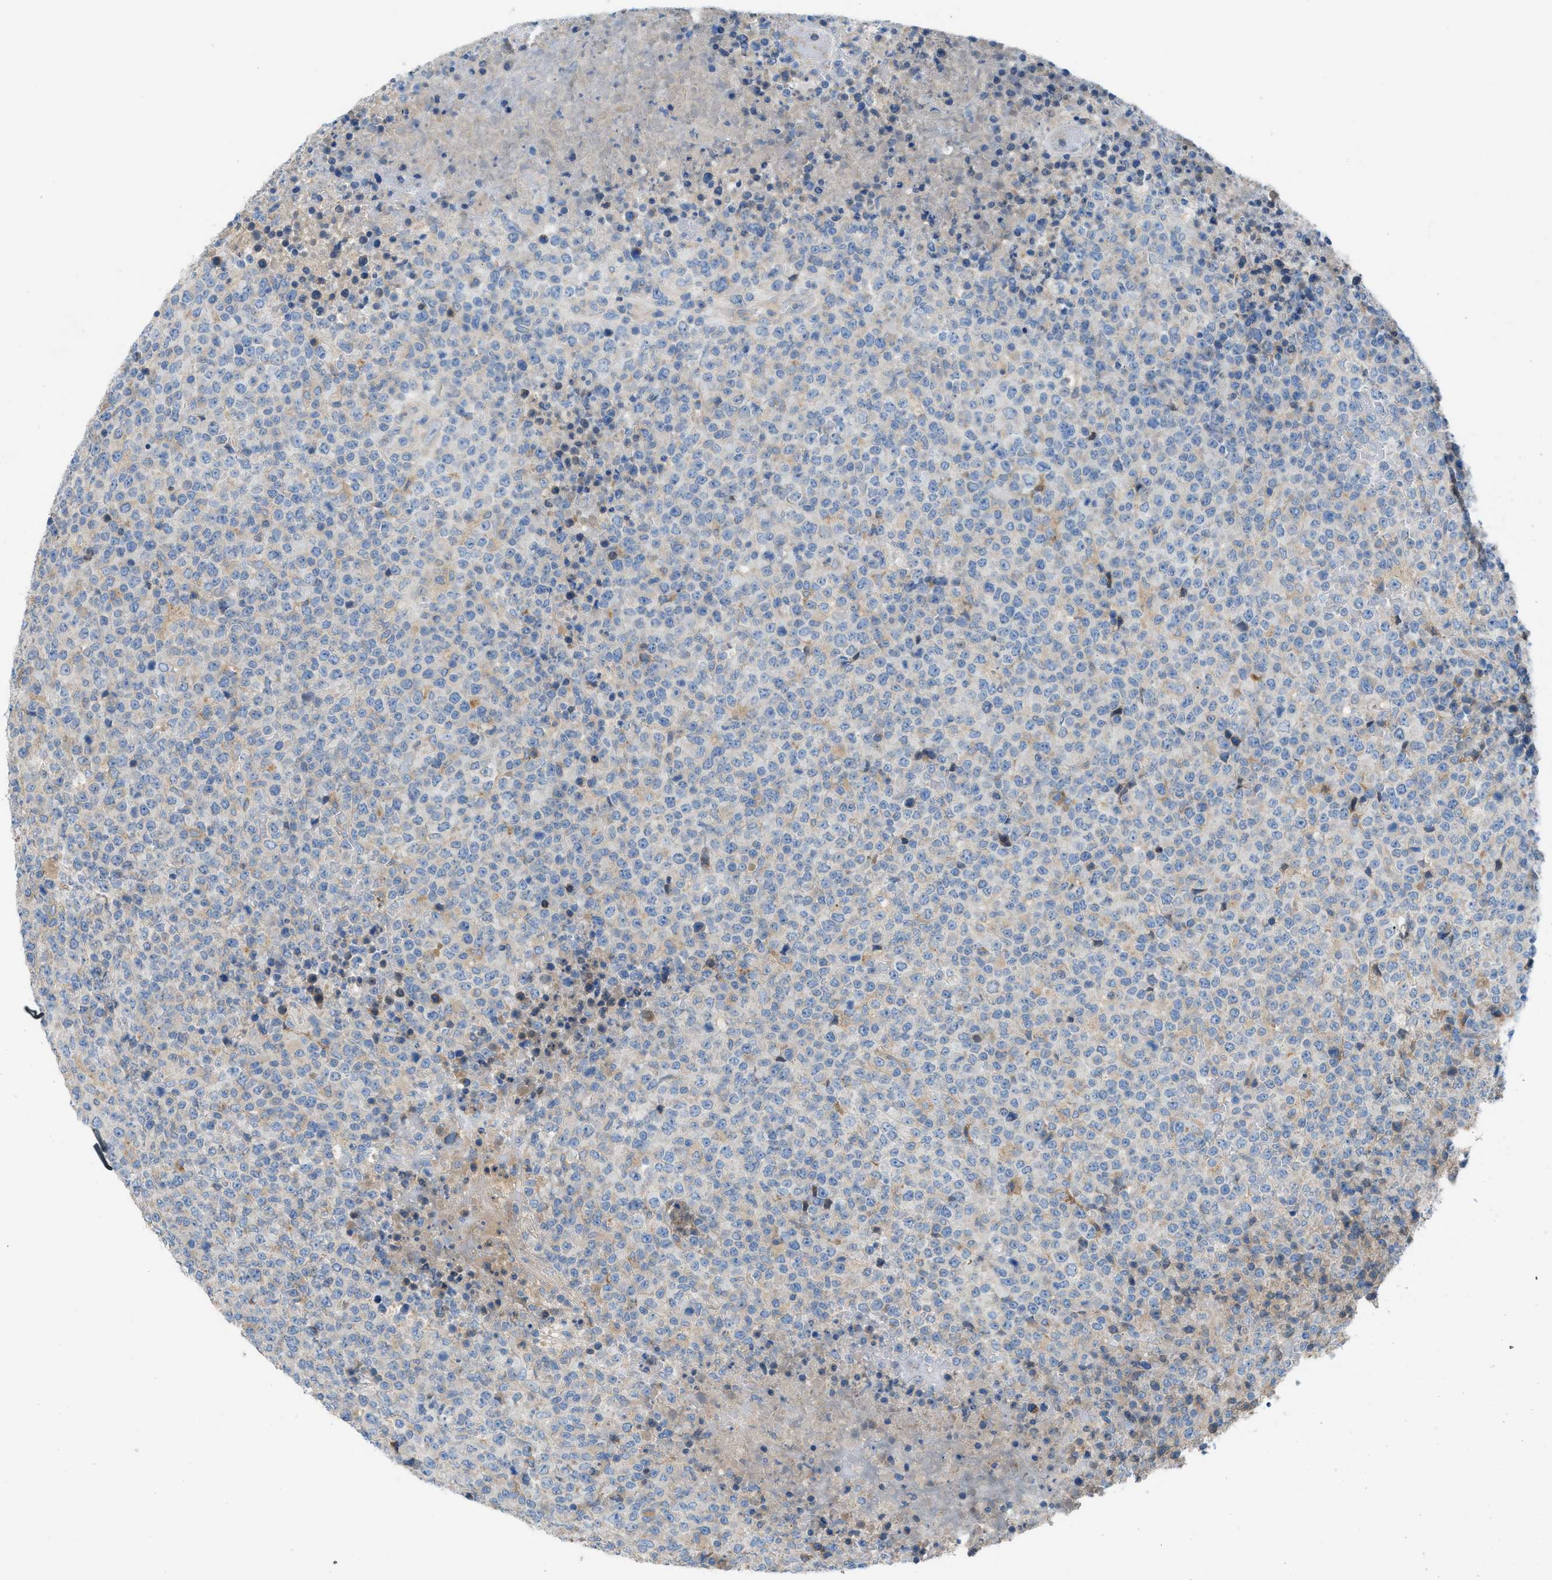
{"staining": {"intensity": "negative", "quantity": "none", "location": "none"}, "tissue": "lymphoma", "cell_type": "Tumor cells", "image_type": "cancer", "snomed": [{"axis": "morphology", "description": "Malignant lymphoma, non-Hodgkin's type, High grade"}, {"axis": "topography", "description": "Lymph node"}], "caption": "DAB immunohistochemical staining of human malignant lymphoma, non-Hodgkin's type (high-grade) exhibits no significant expression in tumor cells. (DAB immunohistochemistry (IHC) with hematoxylin counter stain).", "gene": "AOAH", "patient": {"sex": "male", "age": 13}}